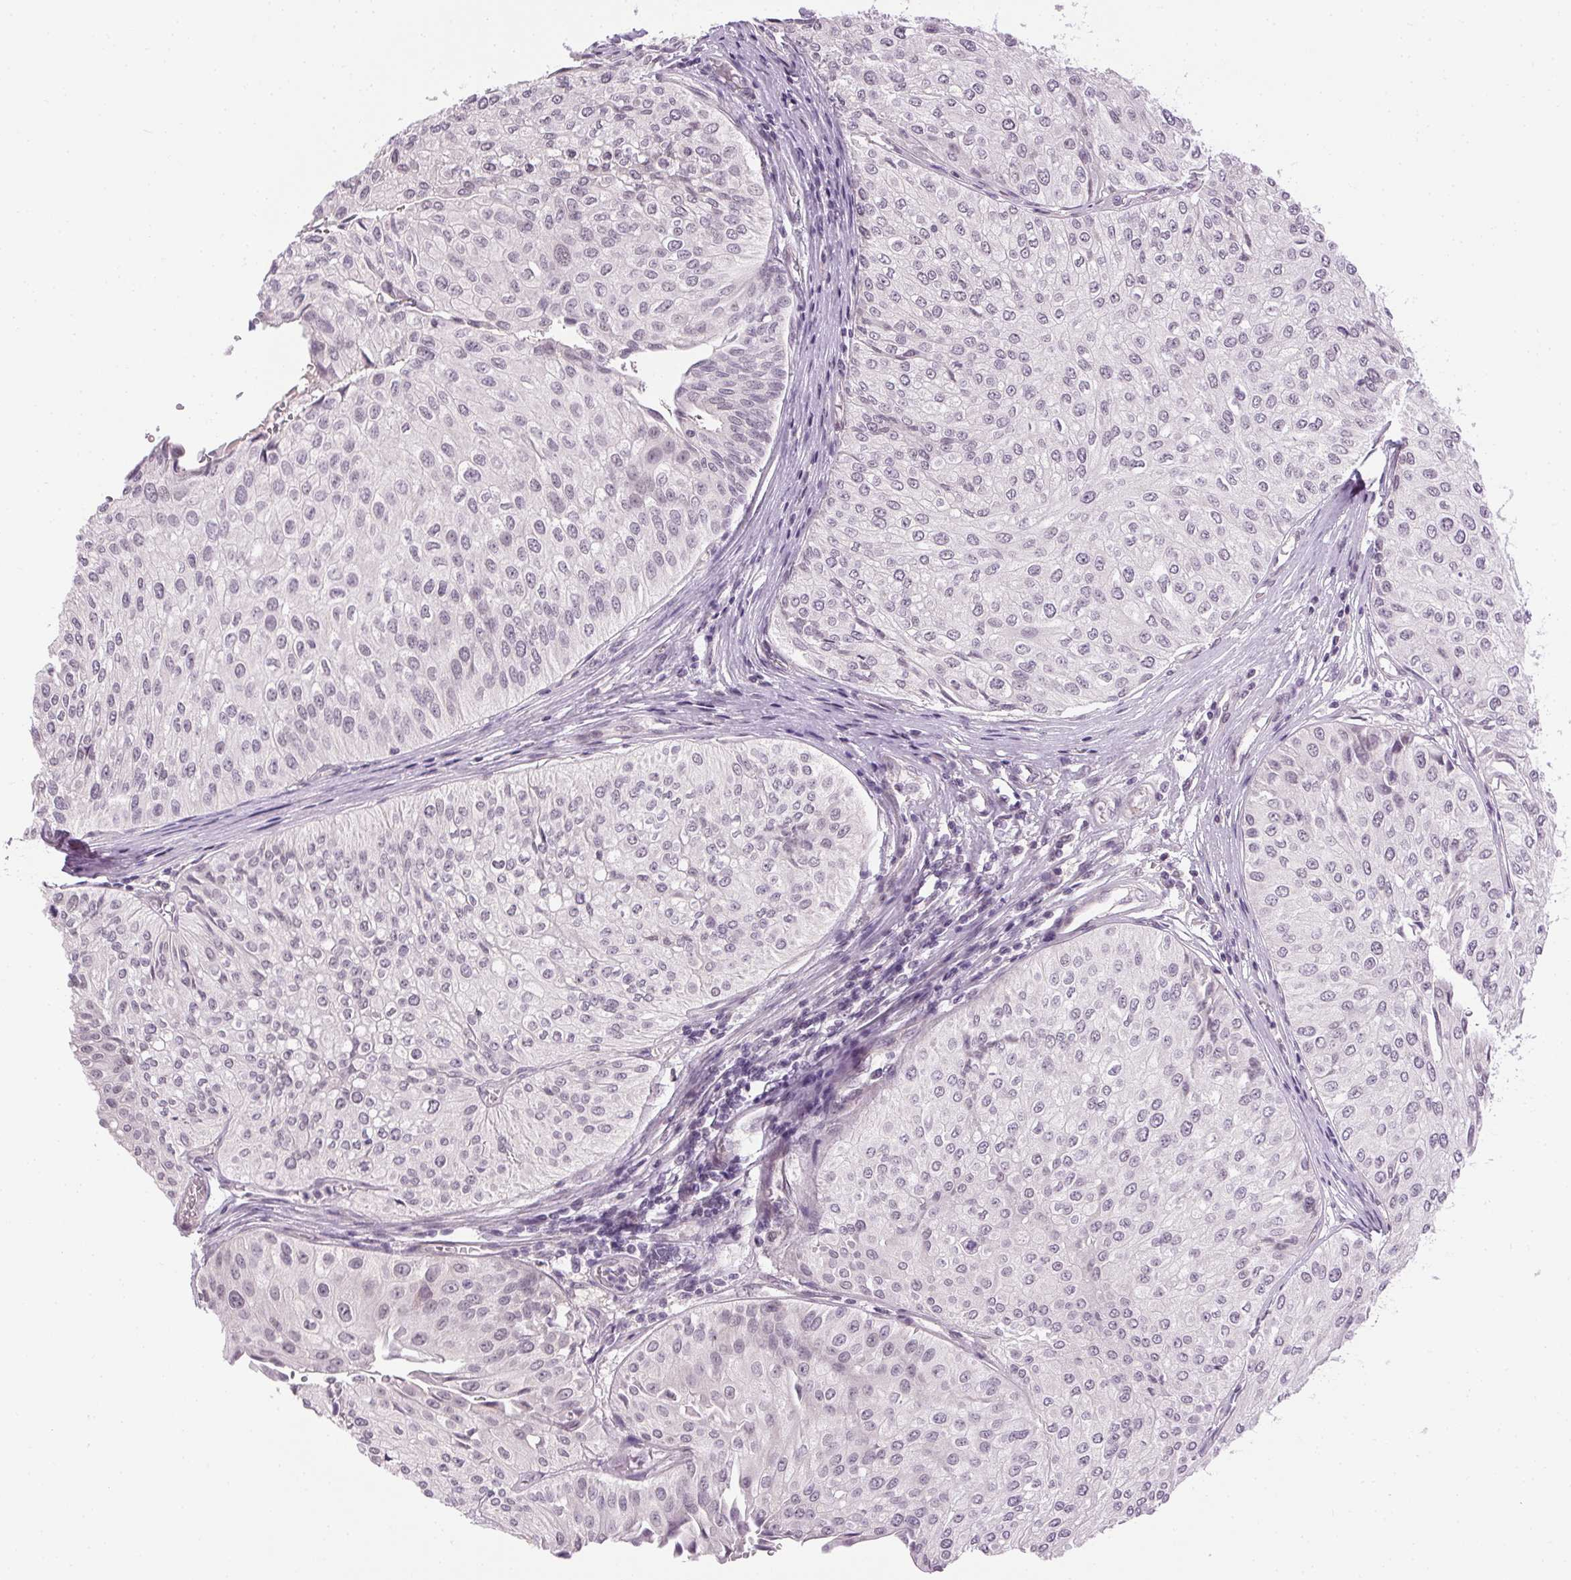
{"staining": {"intensity": "negative", "quantity": "none", "location": "none"}, "tissue": "urothelial cancer", "cell_type": "Tumor cells", "image_type": "cancer", "snomed": [{"axis": "morphology", "description": "Urothelial carcinoma, NOS"}, {"axis": "topography", "description": "Urinary bladder"}], "caption": "This image is of urothelial cancer stained with immunohistochemistry (IHC) to label a protein in brown with the nuclei are counter-stained blue. There is no staining in tumor cells.", "gene": "FAM168A", "patient": {"sex": "male", "age": 67}}